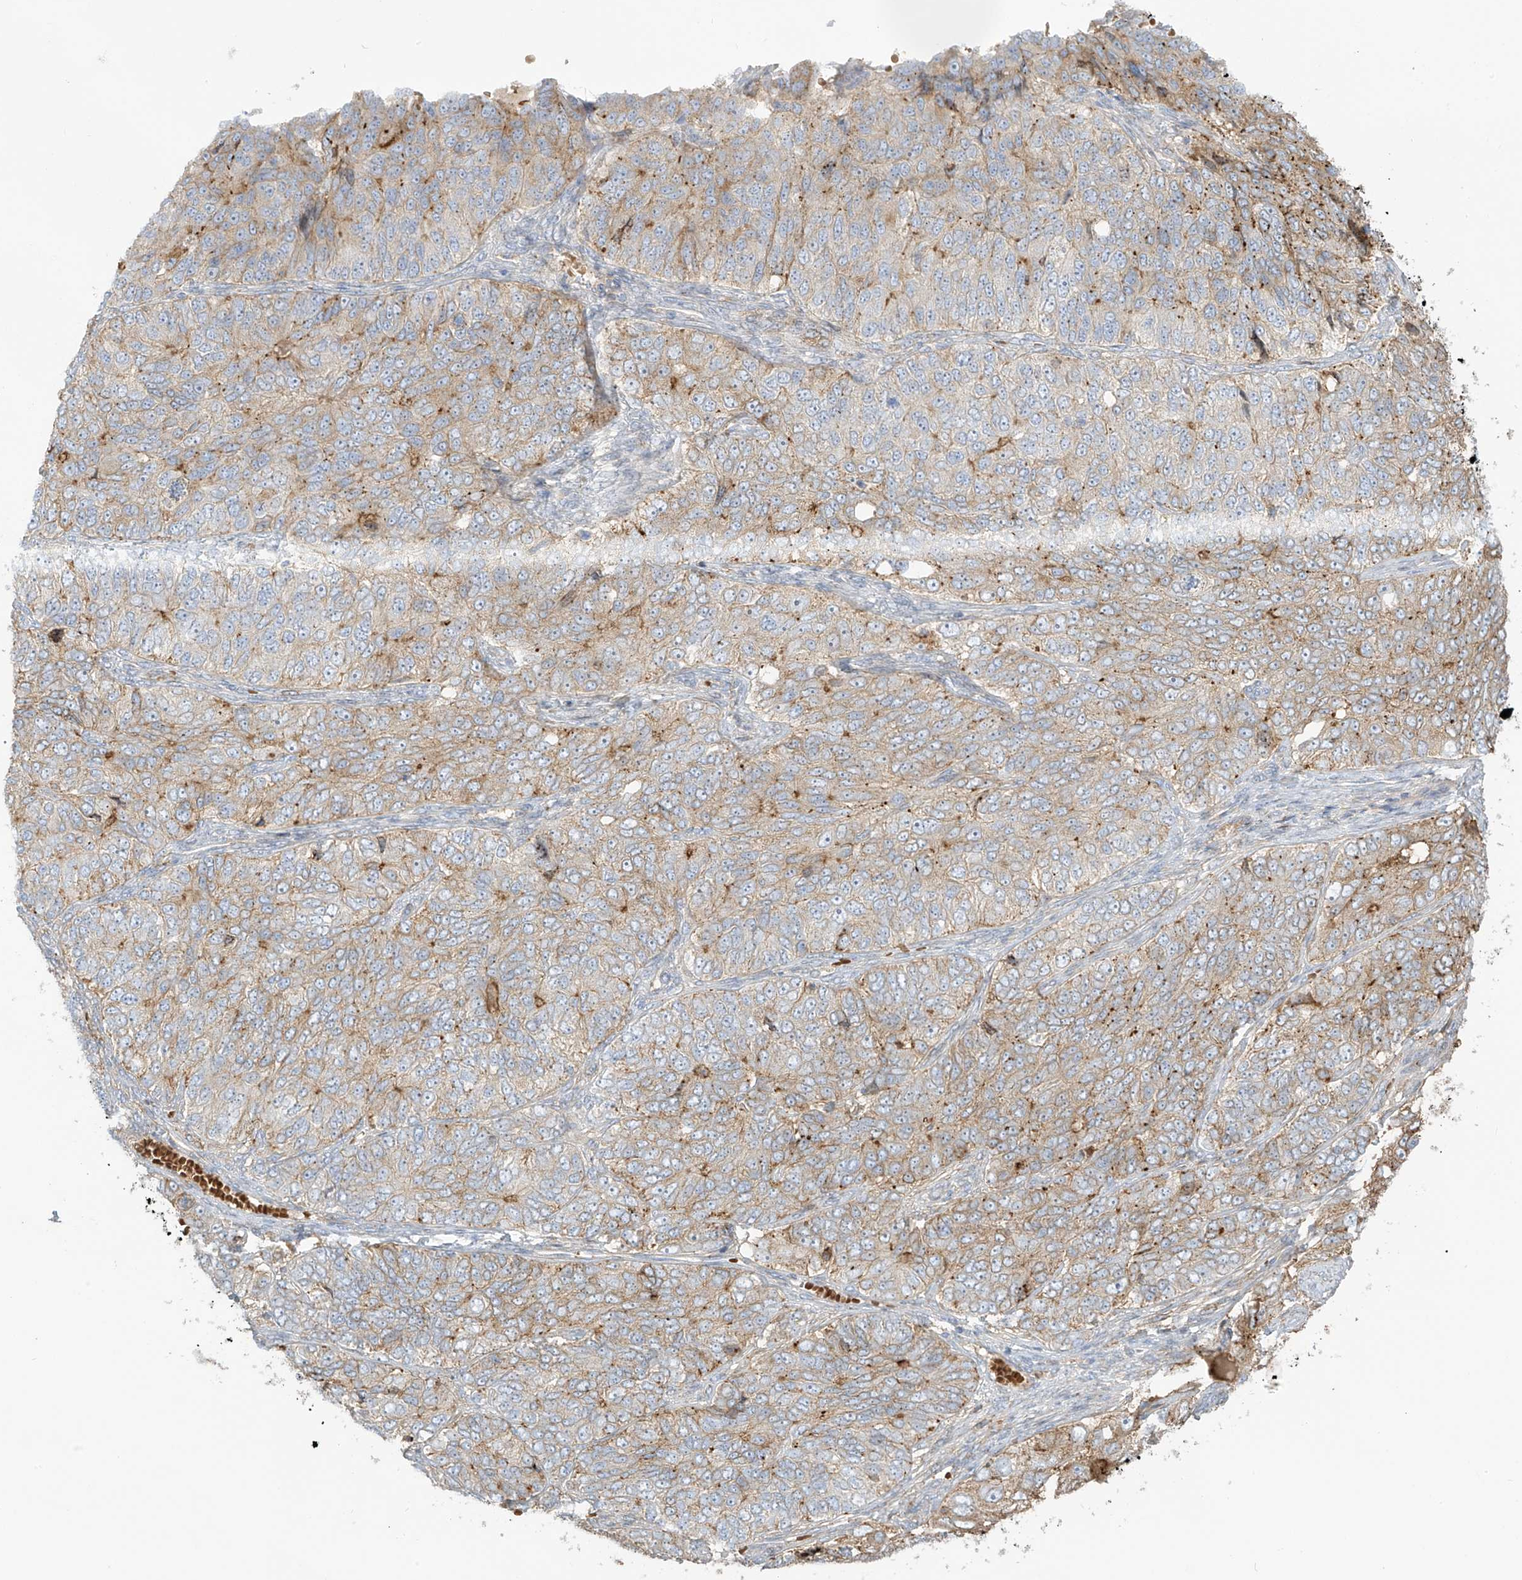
{"staining": {"intensity": "weak", "quantity": "<25%", "location": "cytoplasmic/membranous"}, "tissue": "ovarian cancer", "cell_type": "Tumor cells", "image_type": "cancer", "snomed": [{"axis": "morphology", "description": "Carcinoma, endometroid"}, {"axis": "topography", "description": "Ovary"}], "caption": "An immunohistochemistry (IHC) image of endometroid carcinoma (ovarian) is shown. There is no staining in tumor cells of endometroid carcinoma (ovarian).", "gene": "ZGRF1", "patient": {"sex": "female", "age": 51}}